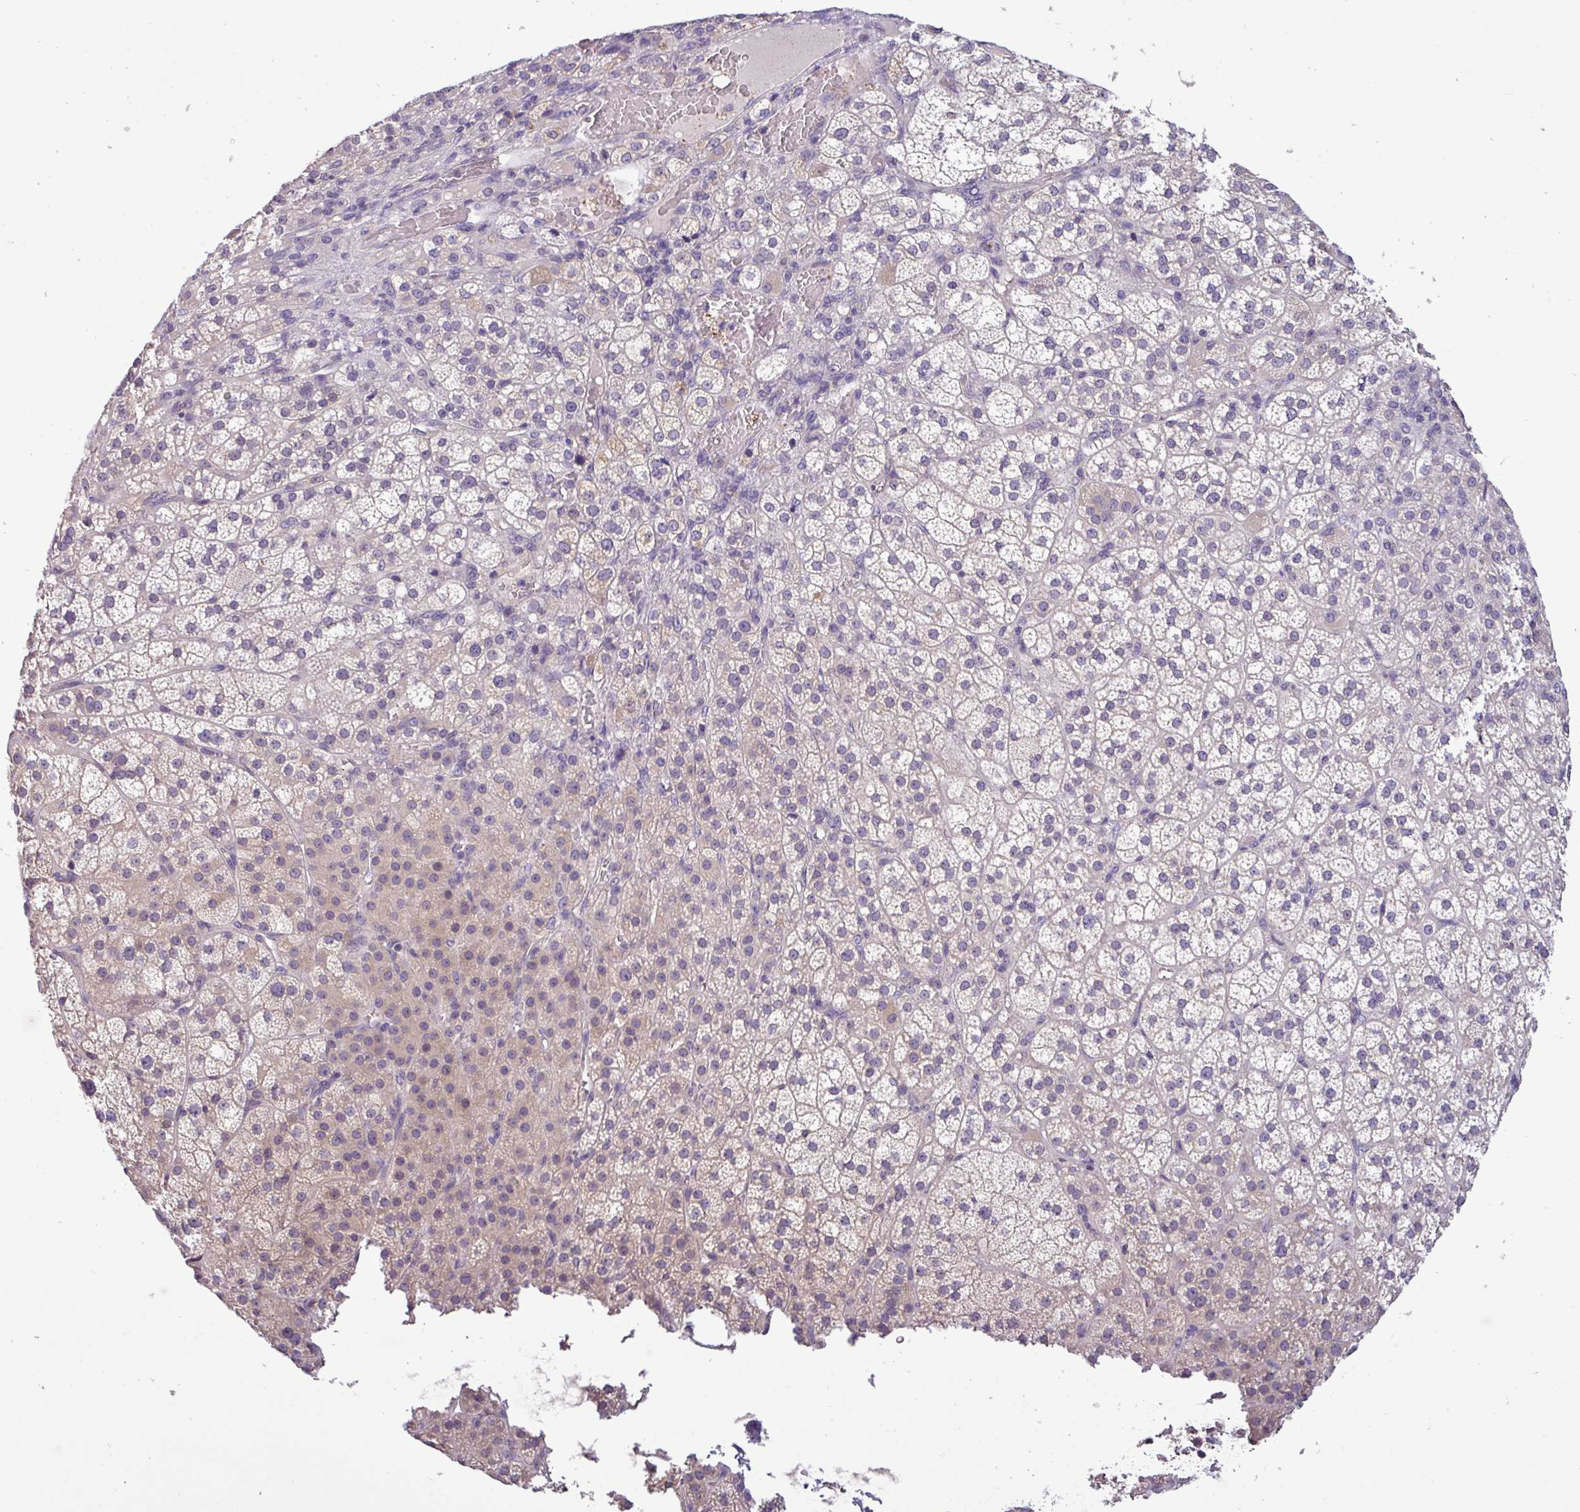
{"staining": {"intensity": "moderate", "quantity": "25%-75%", "location": "cytoplasmic/membranous"}, "tissue": "adrenal gland", "cell_type": "Glandular cells", "image_type": "normal", "snomed": [{"axis": "morphology", "description": "Normal tissue, NOS"}, {"axis": "topography", "description": "Adrenal gland"}], "caption": "Immunohistochemistry (IHC) histopathology image of normal adrenal gland: human adrenal gland stained using IHC shows medium levels of moderate protein expression localized specifically in the cytoplasmic/membranous of glandular cells, appearing as a cytoplasmic/membranous brown color.", "gene": "TMEM62", "patient": {"sex": "female", "age": 60}}